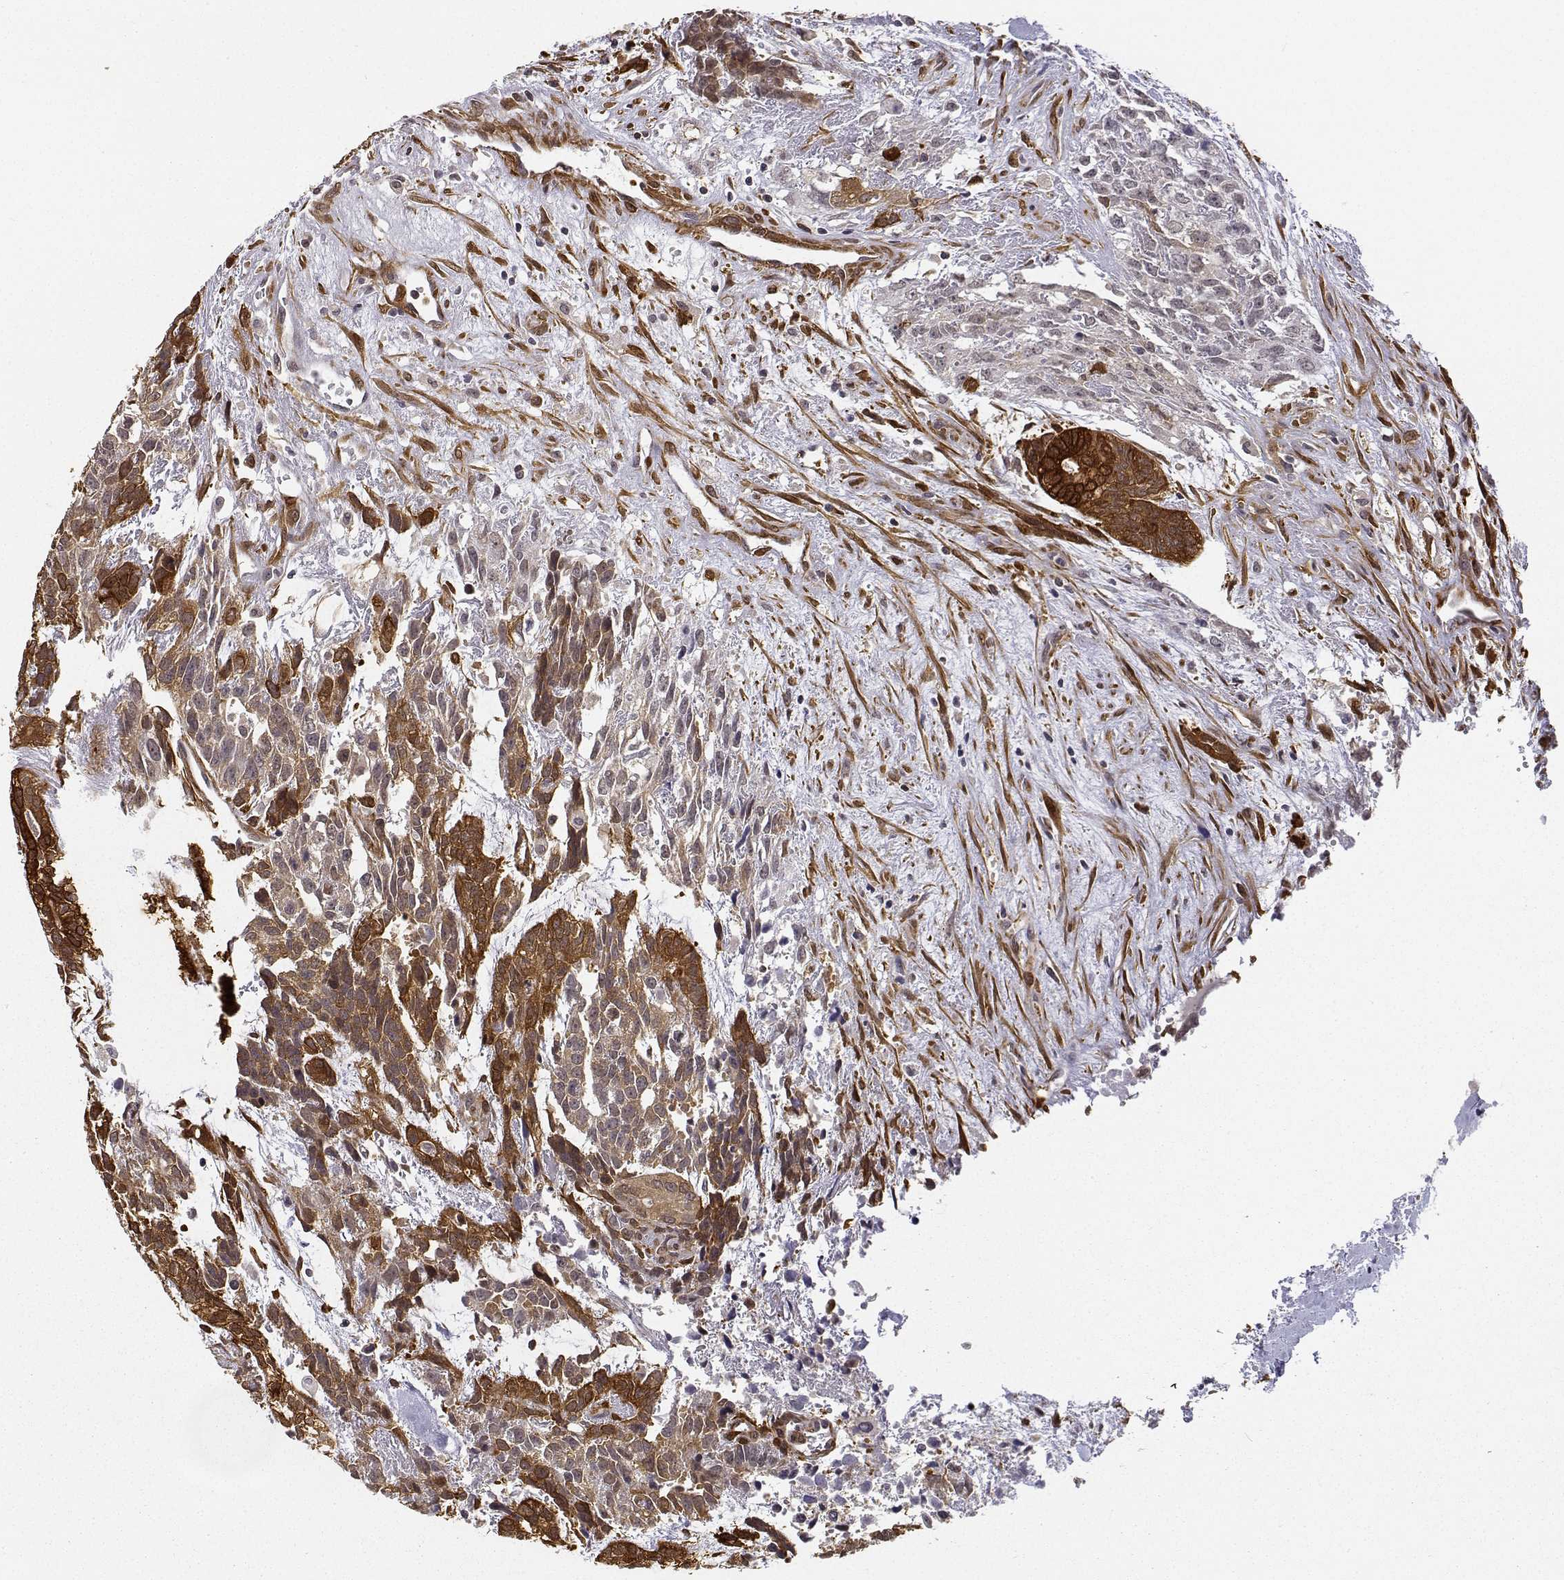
{"staining": {"intensity": "strong", "quantity": ">75%", "location": "cytoplasmic/membranous"}, "tissue": "testis cancer", "cell_type": "Tumor cells", "image_type": "cancer", "snomed": [{"axis": "morphology", "description": "Carcinoma, Embryonal, NOS"}, {"axis": "topography", "description": "Testis"}], "caption": "Embryonal carcinoma (testis) stained for a protein (brown) demonstrates strong cytoplasmic/membranous positive positivity in about >75% of tumor cells.", "gene": "PHGDH", "patient": {"sex": "male", "age": 23}}